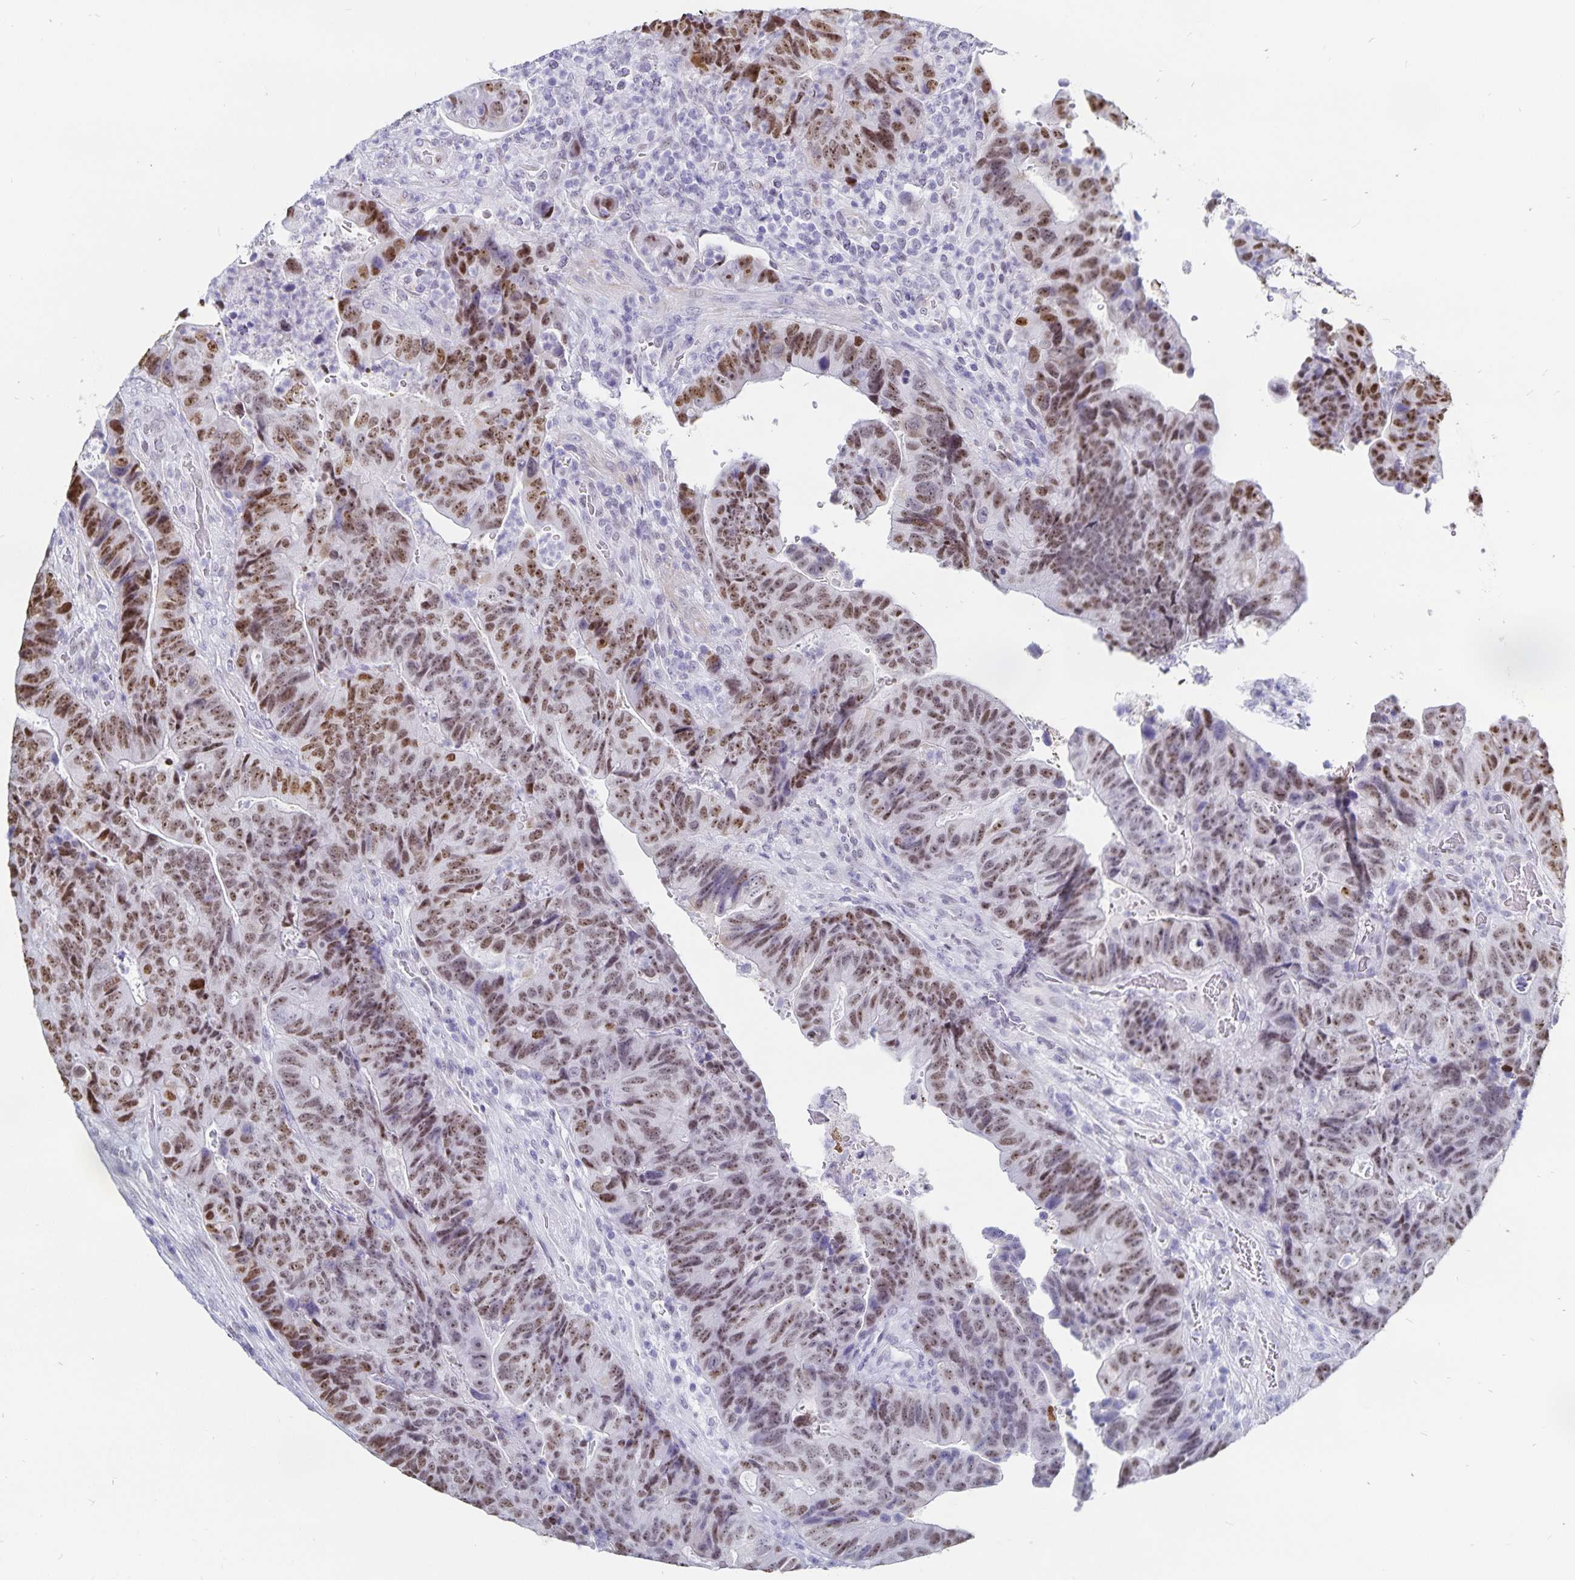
{"staining": {"intensity": "moderate", "quantity": ">75%", "location": "nuclear"}, "tissue": "colorectal cancer", "cell_type": "Tumor cells", "image_type": "cancer", "snomed": [{"axis": "morphology", "description": "Normal tissue, NOS"}, {"axis": "morphology", "description": "Adenocarcinoma, NOS"}, {"axis": "topography", "description": "Colon"}], "caption": "Adenocarcinoma (colorectal) stained with DAB (3,3'-diaminobenzidine) IHC shows medium levels of moderate nuclear staining in approximately >75% of tumor cells. Nuclei are stained in blue.", "gene": "HMGB3", "patient": {"sex": "female", "age": 48}}